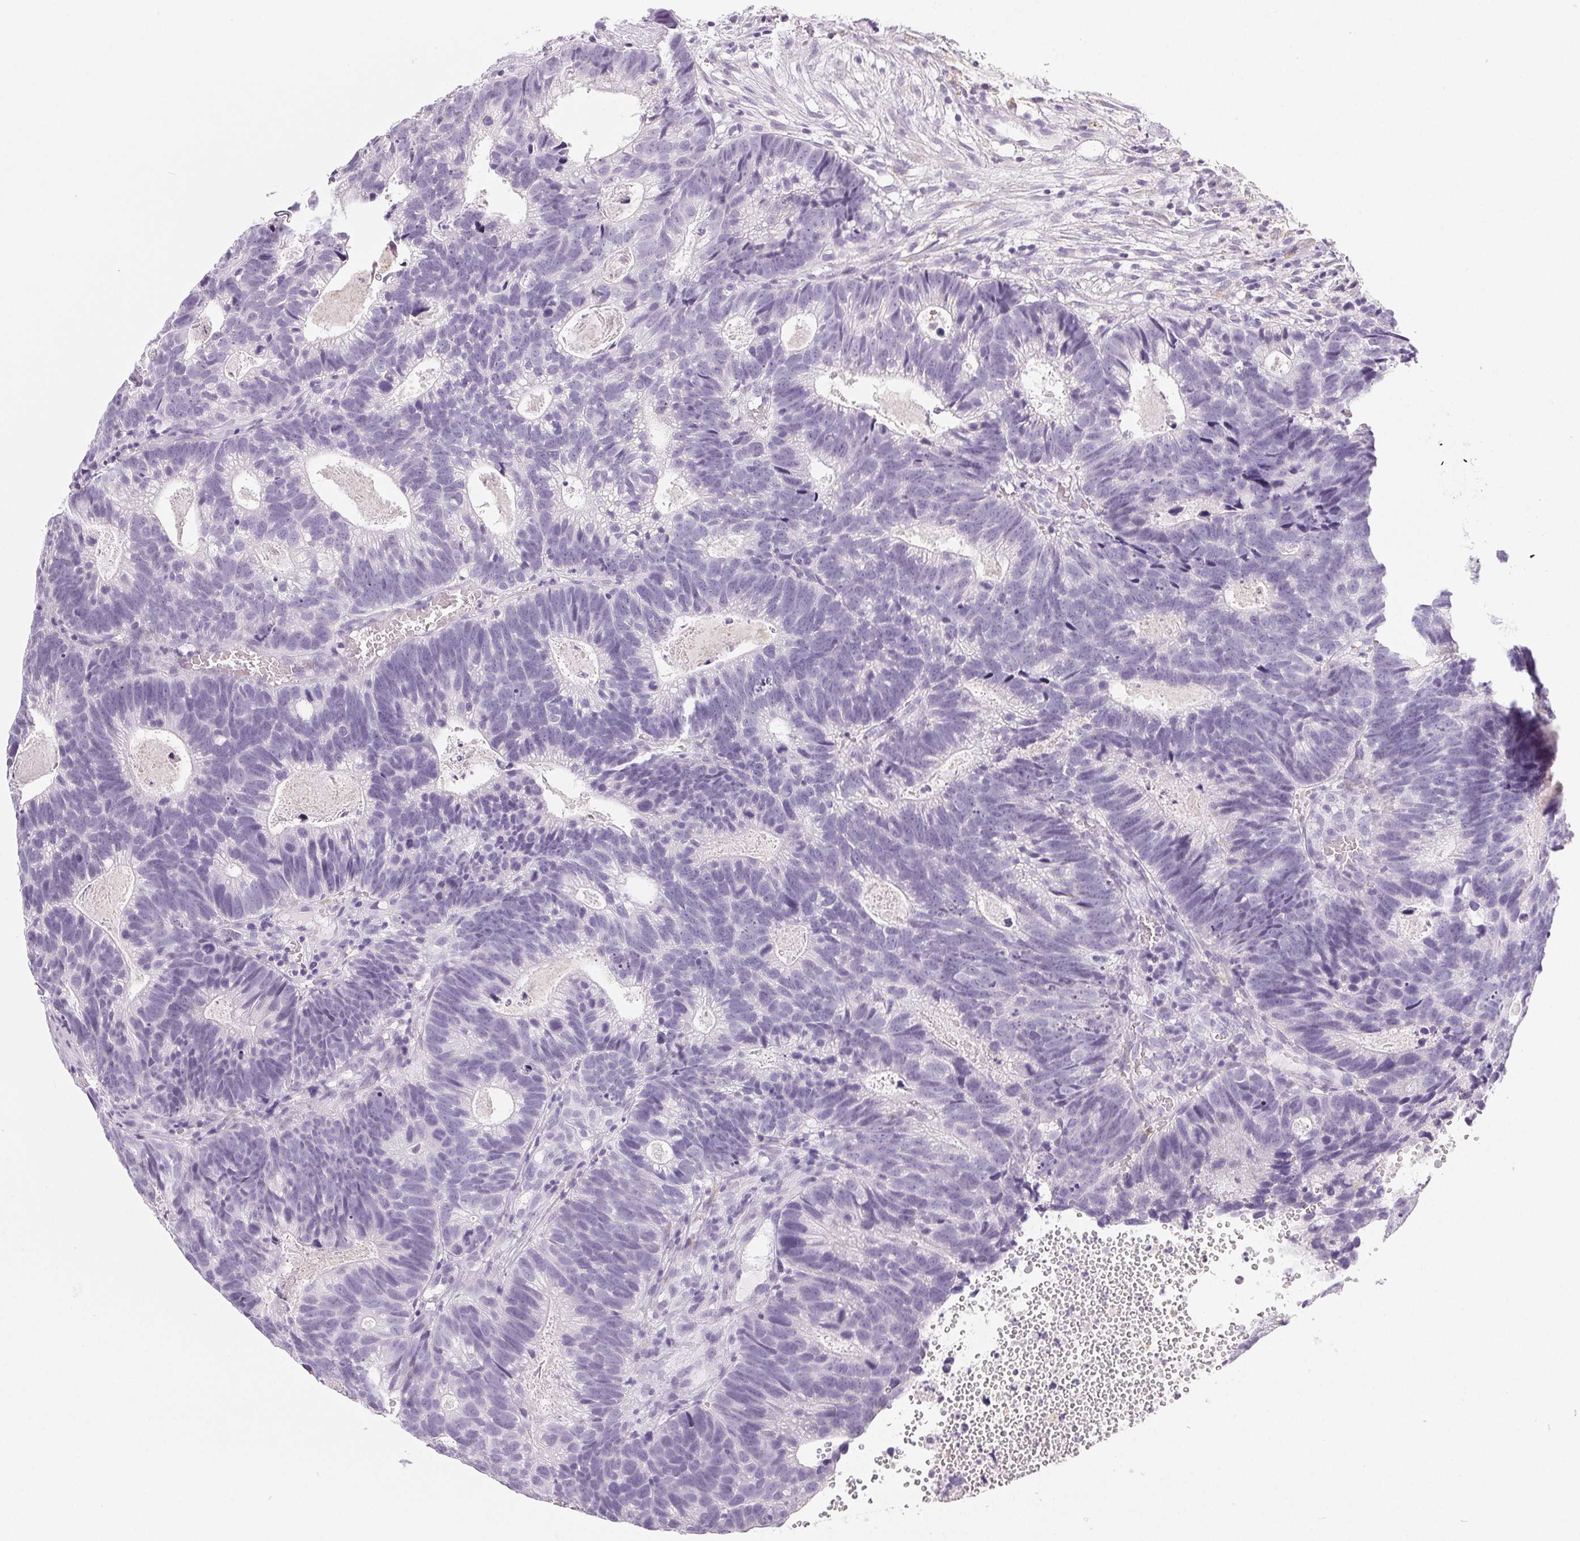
{"staining": {"intensity": "negative", "quantity": "none", "location": "none"}, "tissue": "head and neck cancer", "cell_type": "Tumor cells", "image_type": "cancer", "snomed": [{"axis": "morphology", "description": "Adenocarcinoma, NOS"}, {"axis": "topography", "description": "Head-Neck"}], "caption": "DAB (3,3'-diaminobenzidine) immunohistochemical staining of head and neck cancer demonstrates no significant expression in tumor cells.", "gene": "COL7A1", "patient": {"sex": "male", "age": 62}}